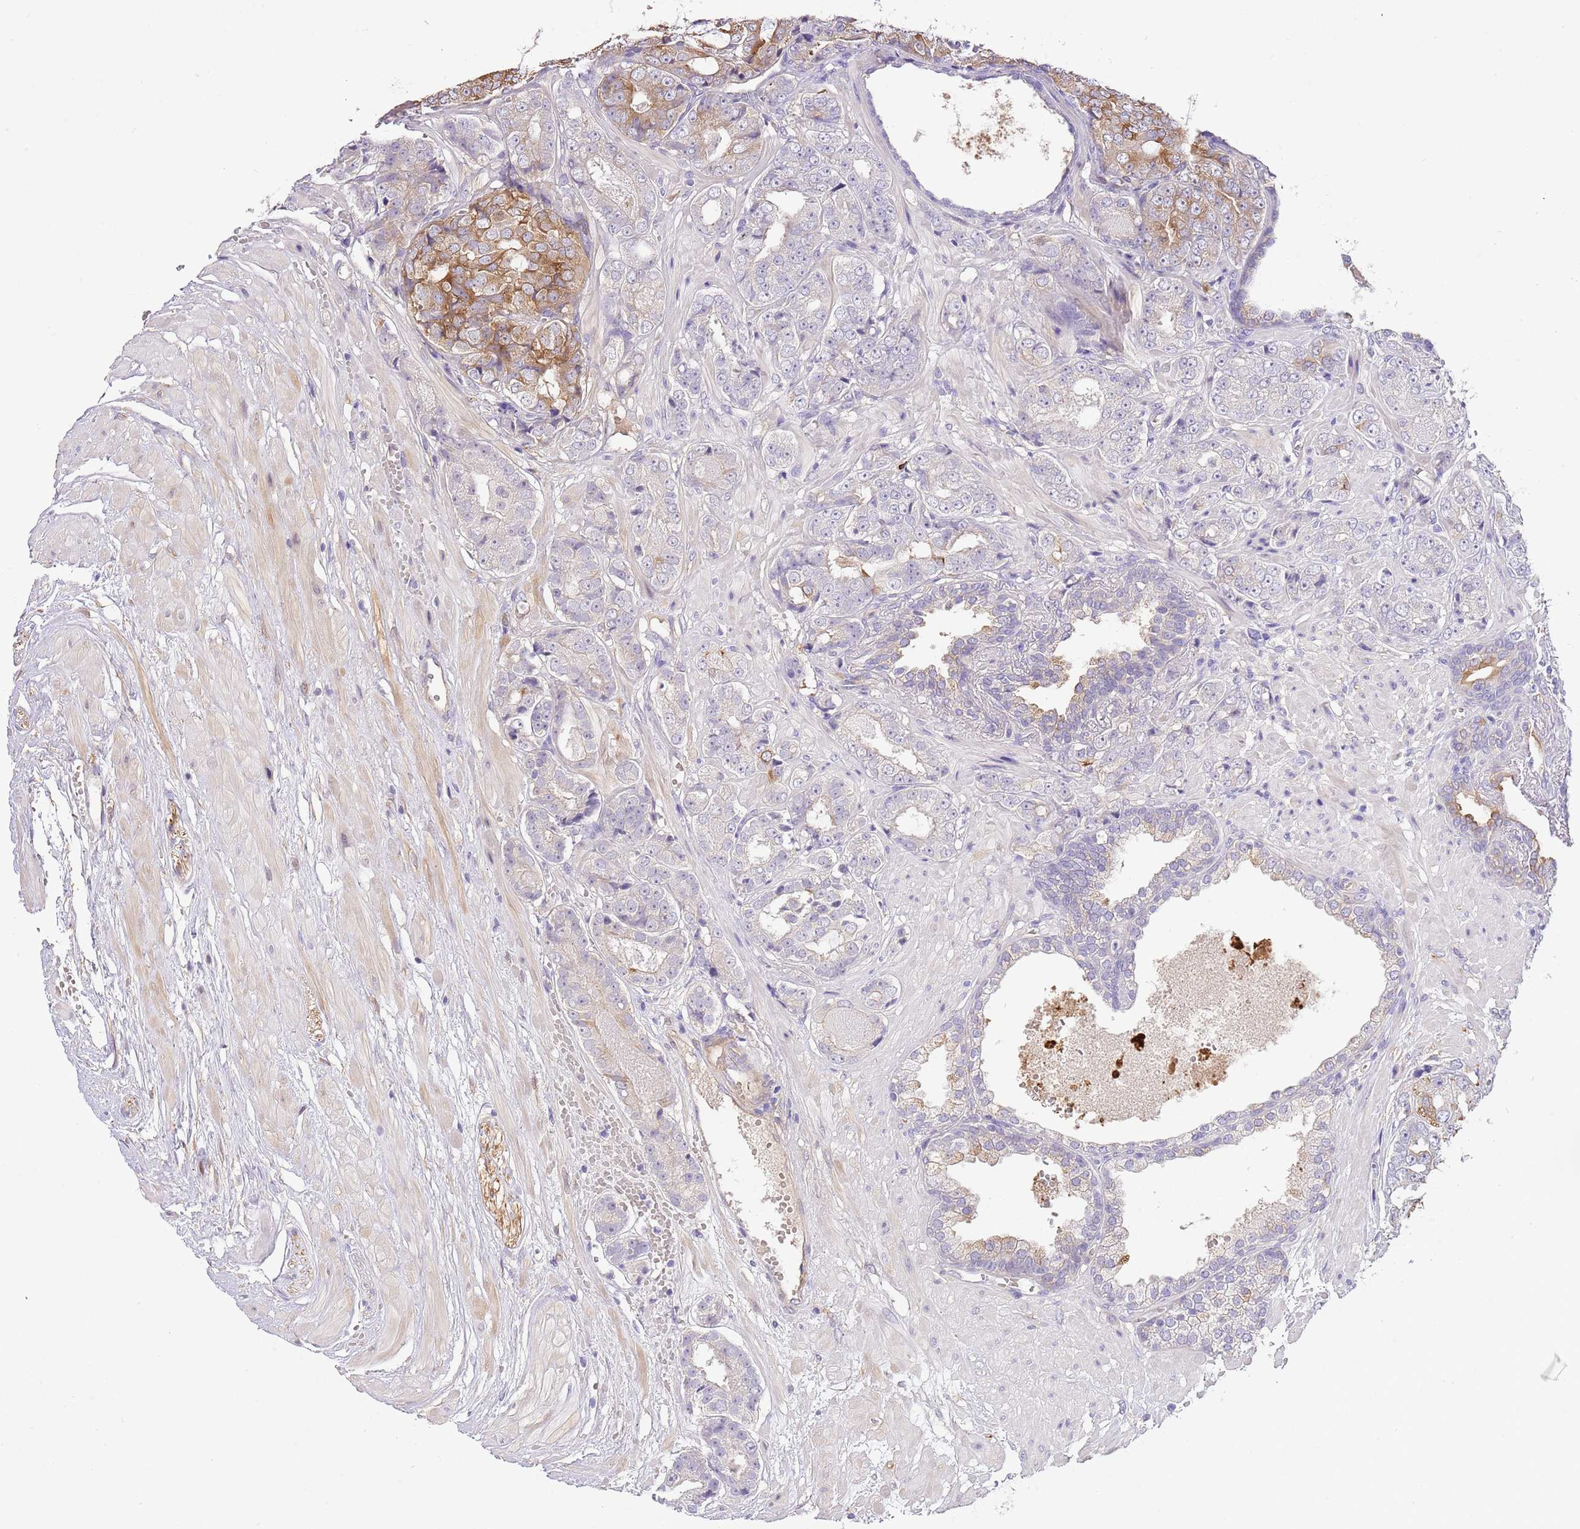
{"staining": {"intensity": "moderate", "quantity": "<25%", "location": "cytoplasmic/membranous"}, "tissue": "prostate cancer", "cell_type": "Tumor cells", "image_type": "cancer", "snomed": [{"axis": "morphology", "description": "Adenocarcinoma, High grade"}, {"axis": "topography", "description": "Prostate"}], "caption": "This image demonstrates IHC staining of human prostate cancer (adenocarcinoma (high-grade)), with low moderate cytoplasmic/membranous positivity in about <25% of tumor cells.", "gene": "RFK", "patient": {"sex": "male", "age": 71}}